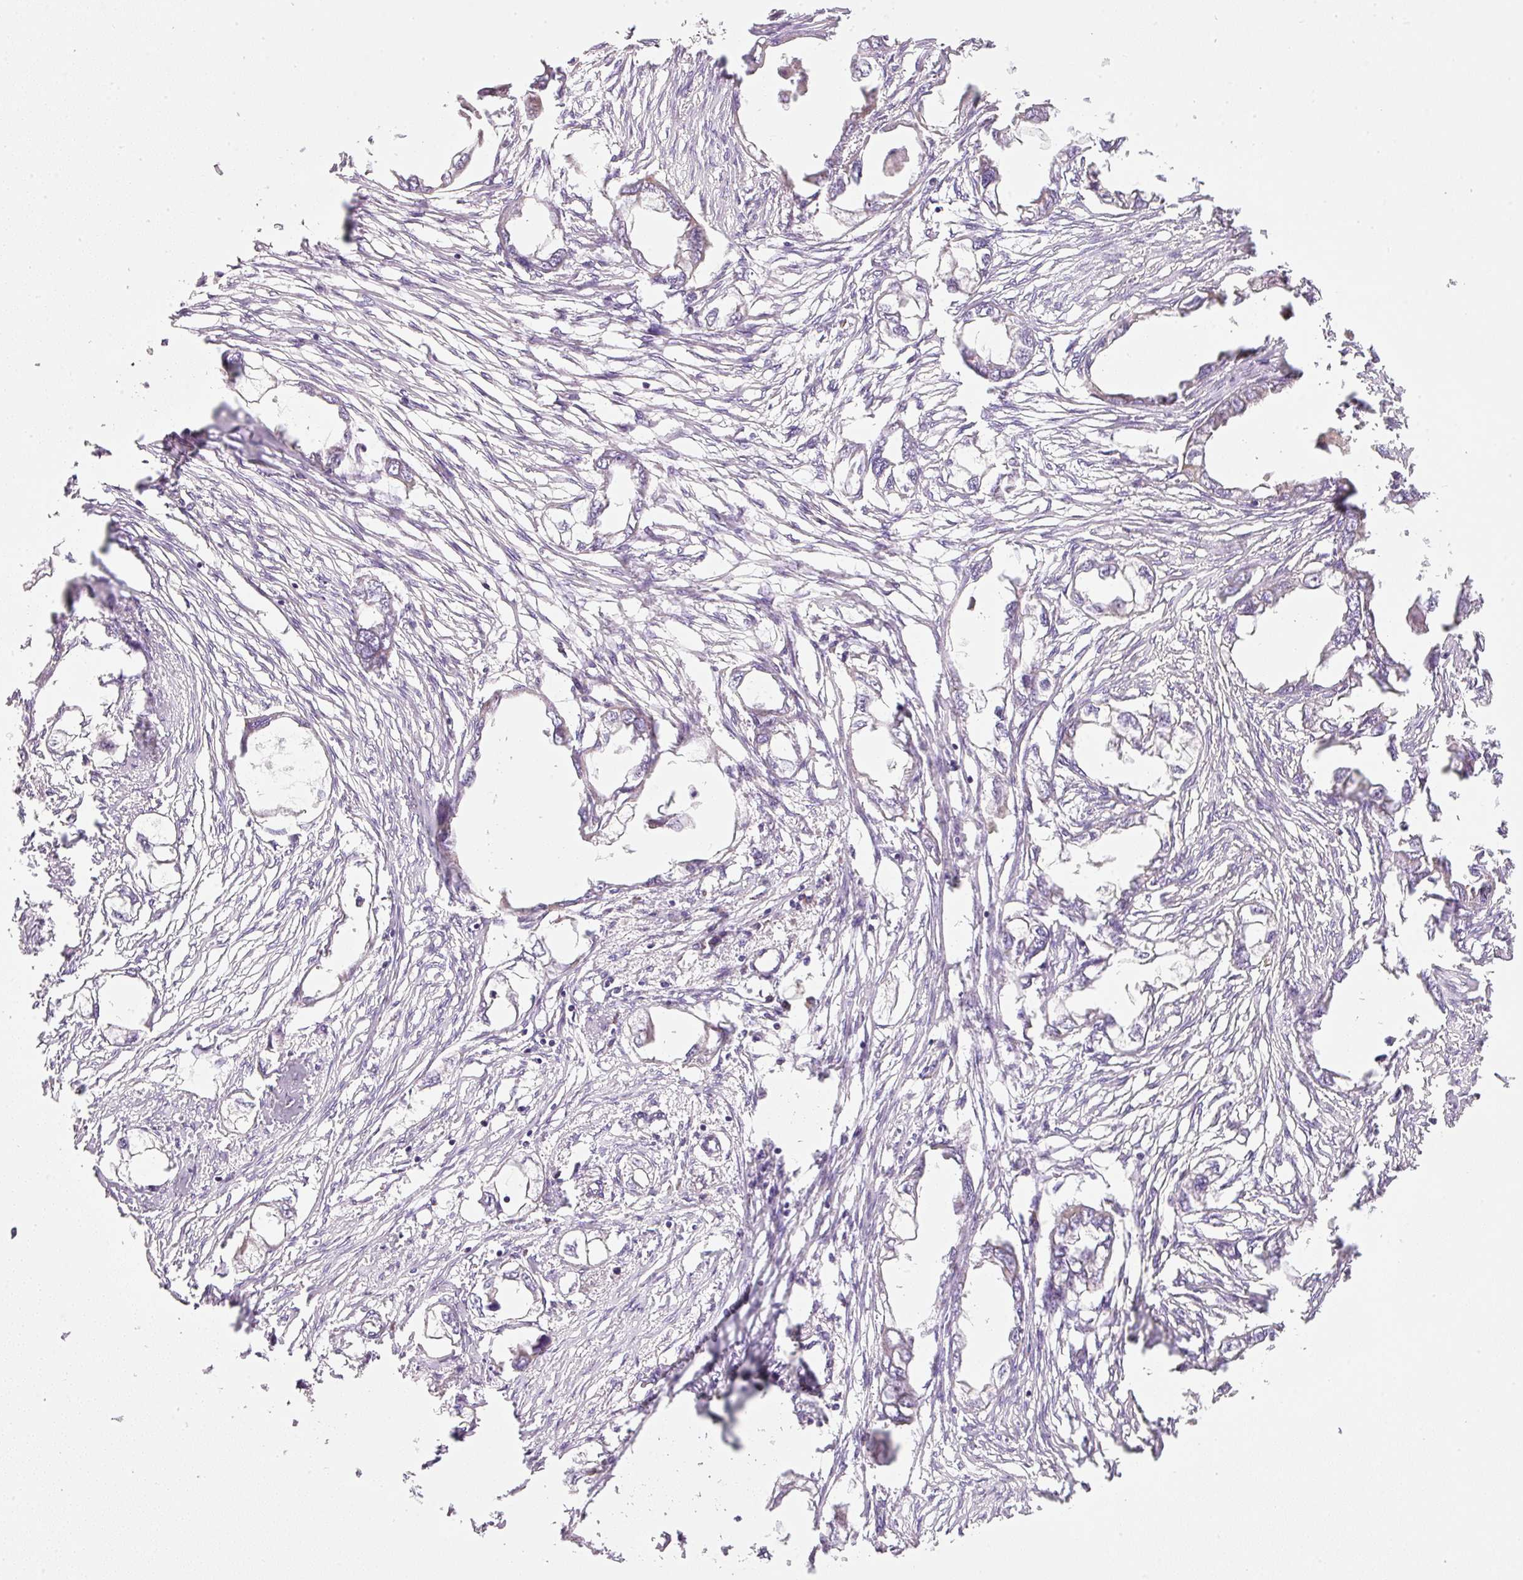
{"staining": {"intensity": "negative", "quantity": "none", "location": "none"}, "tissue": "endometrial cancer", "cell_type": "Tumor cells", "image_type": "cancer", "snomed": [{"axis": "morphology", "description": "Adenocarcinoma, NOS"}, {"axis": "morphology", "description": "Adenocarcinoma, metastatic, NOS"}, {"axis": "topography", "description": "Adipose tissue"}, {"axis": "topography", "description": "Endometrium"}], "caption": "Human metastatic adenocarcinoma (endometrial) stained for a protein using immunohistochemistry reveals no expression in tumor cells.", "gene": "NDUFA1", "patient": {"sex": "female", "age": 67}}